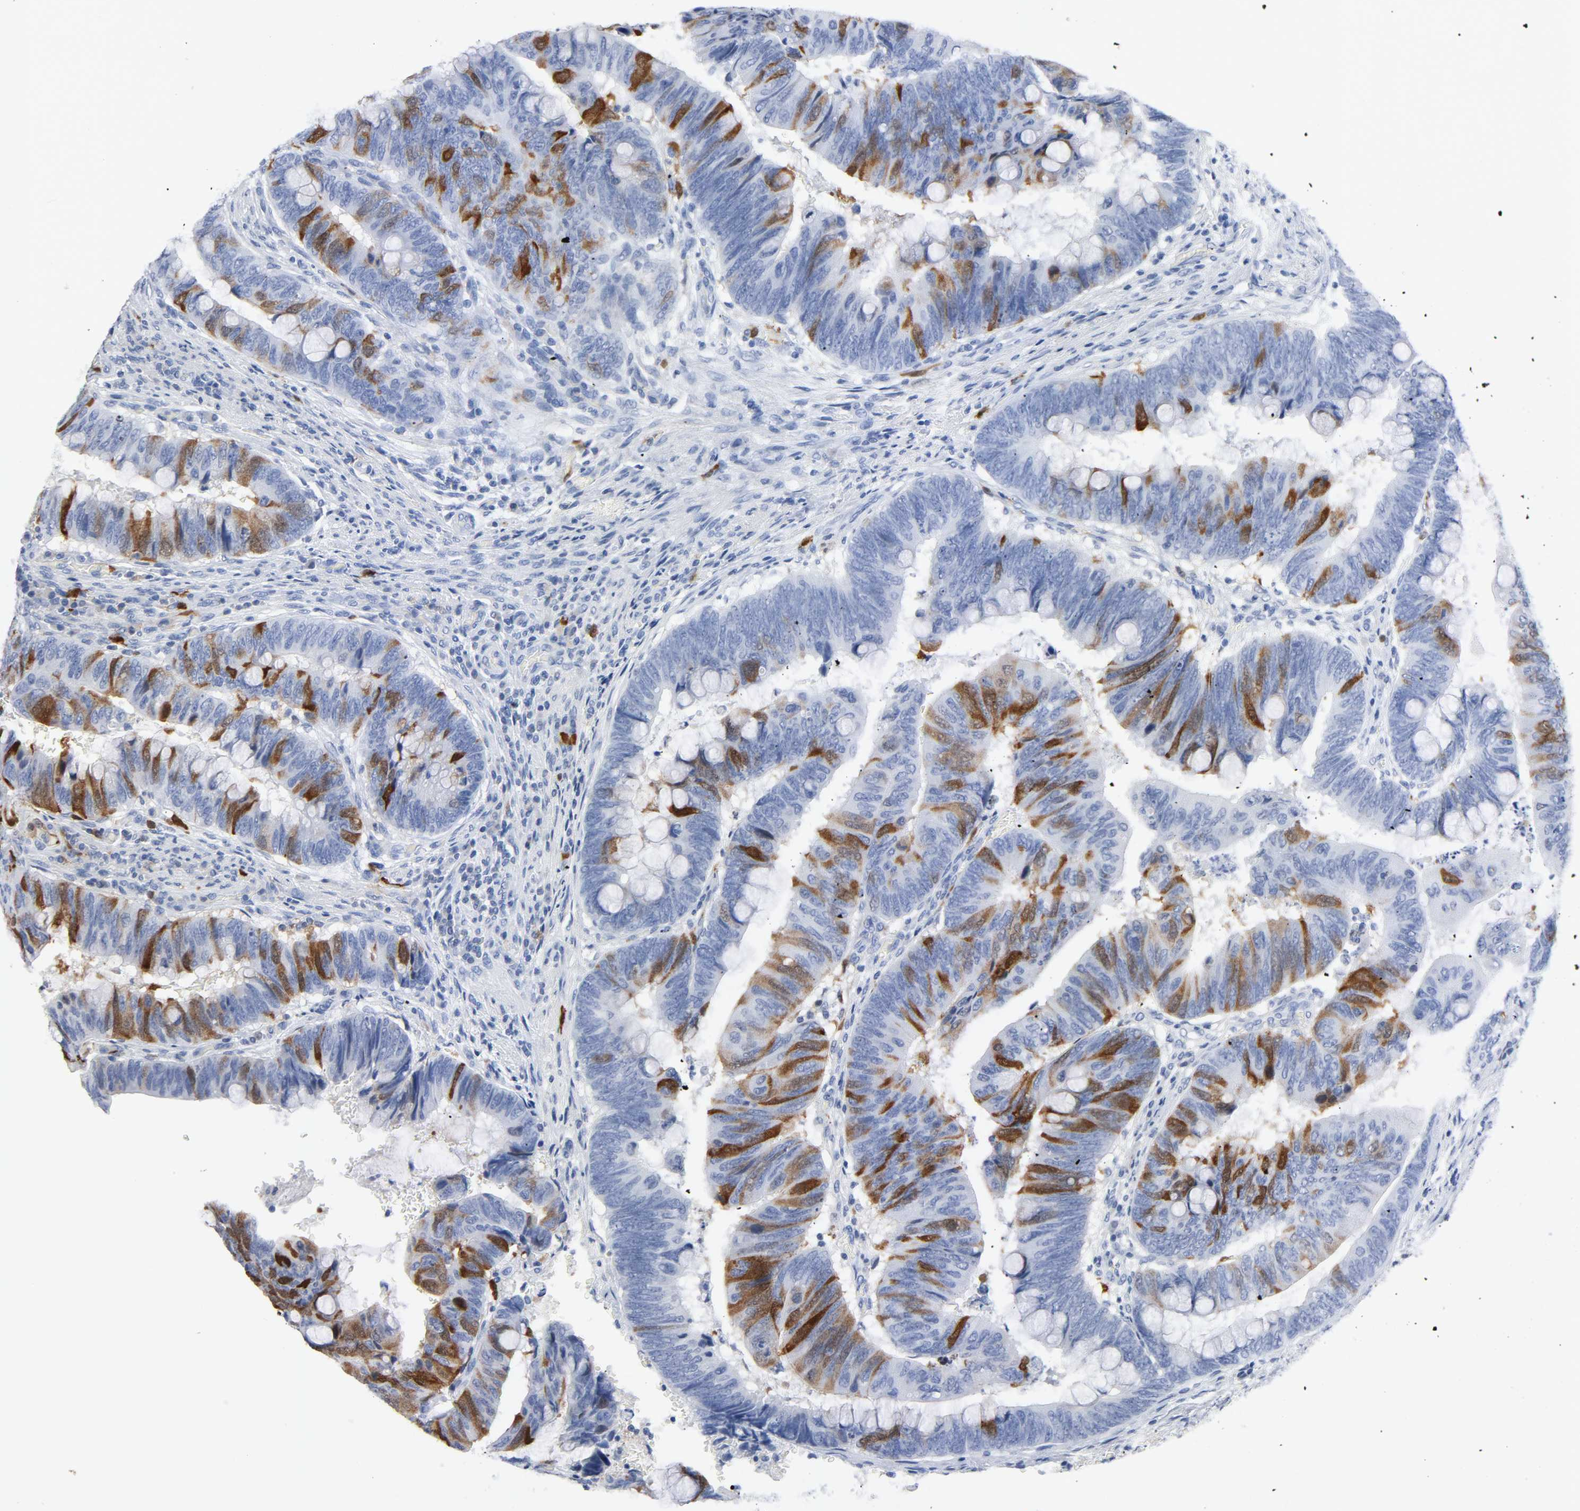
{"staining": {"intensity": "strong", "quantity": "25%-75%", "location": "cytoplasmic/membranous,nuclear"}, "tissue": "colorectal cancer", "cell_type": "Tumor cells", "image_type": "cancer", "snomed": [{"axis": "morphology", "description": "Normal tissue, NOS"}, {"axis": "morphology", "description": "Adenocarcinoma, NOS"}, {"axis": "topography", "description": "Rectum"}], "caption": "DAB immunohistochemical staining of colorectal adenocarcinoma shows strong cytoplasmic/membranous and nuclear protein positivity in about 25%-75% of tumor cells.", "gene": "CDC20", "patient": {"sex": "male", "age": 92}}